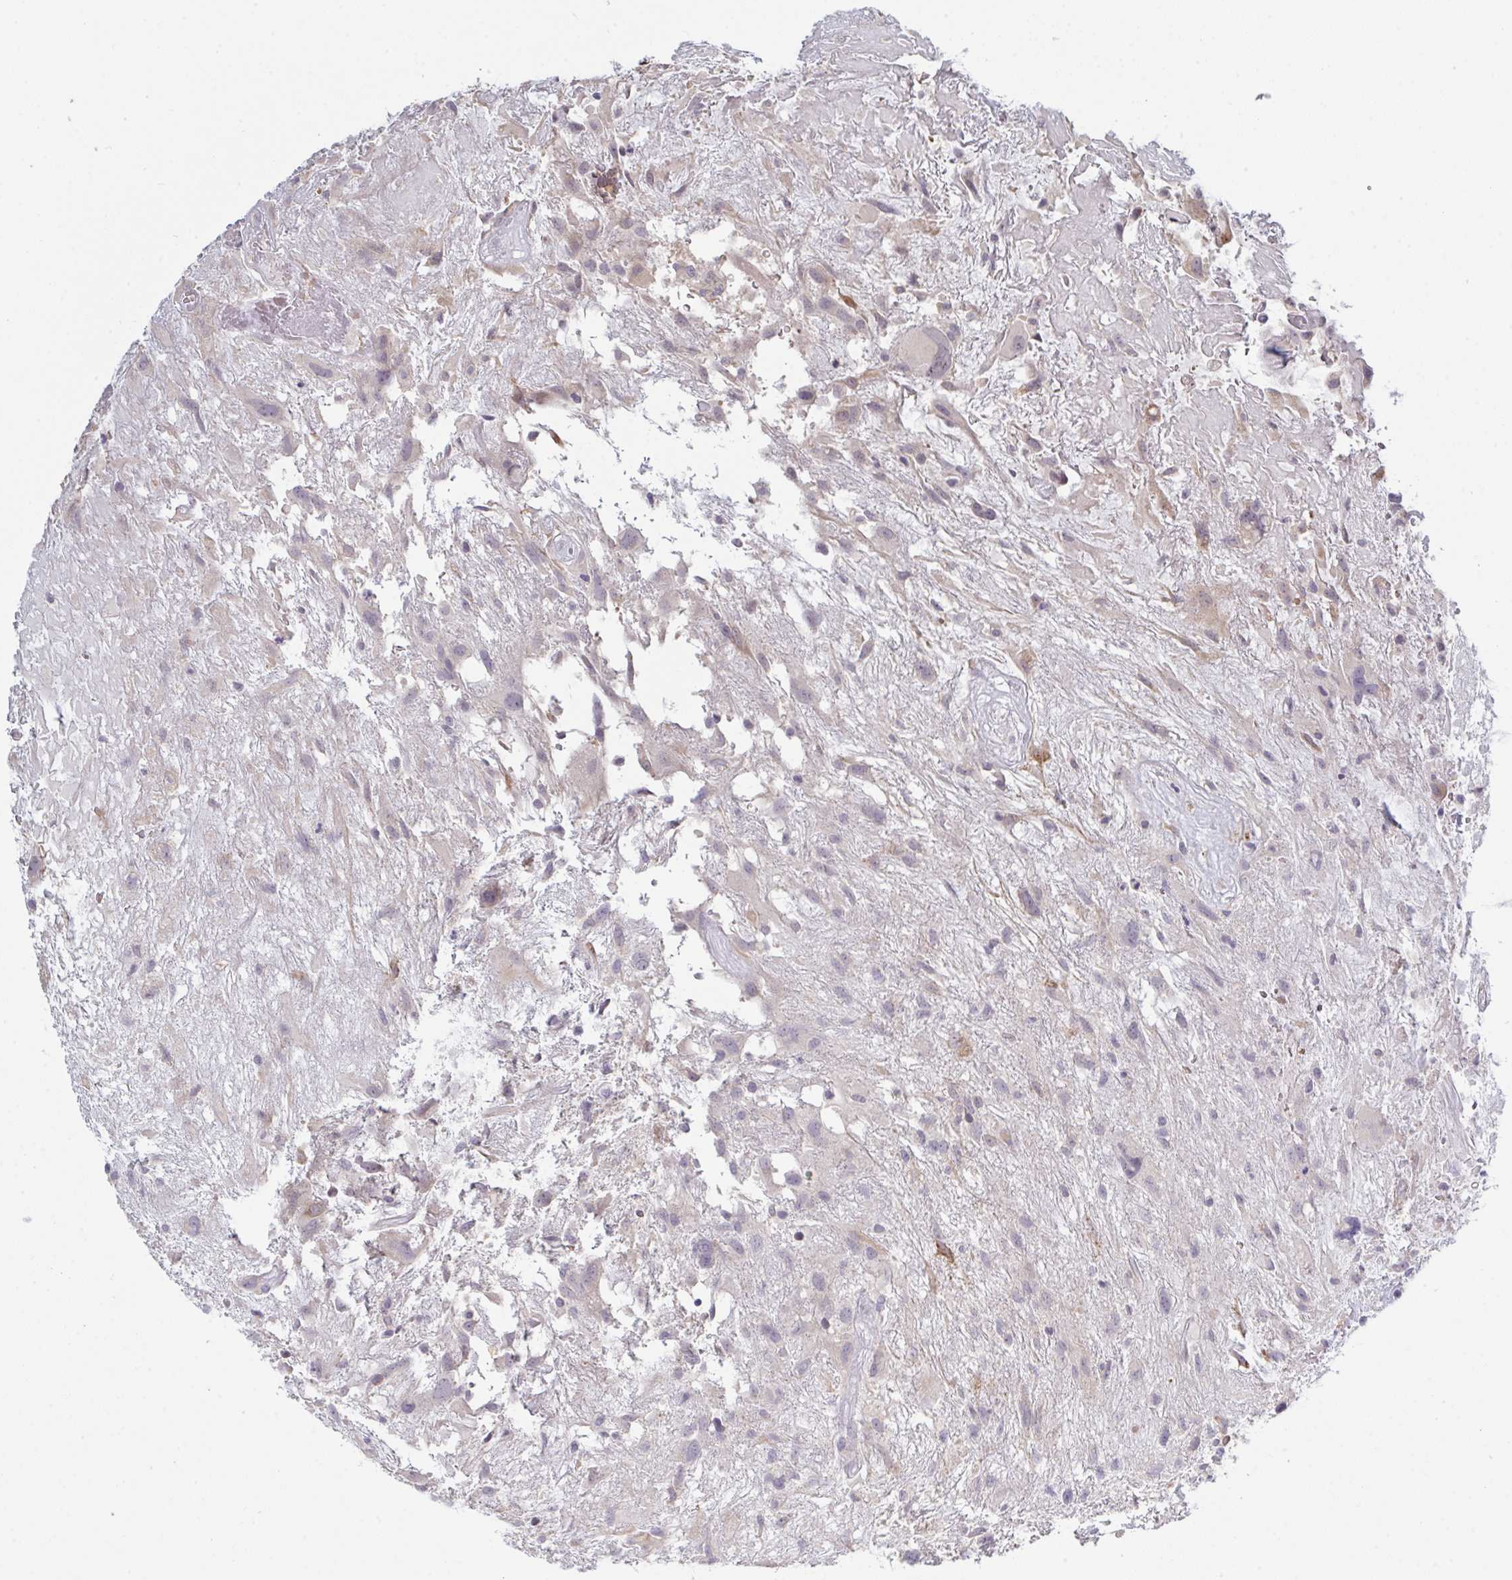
{"staining": {"intensity": "weak", "quantity": "<25%", "location": "cytoplasmic/membranous"}, "tissue": "glioma", "cell_type": "Tumor cells", "image_type": "cancer", "snomed": [{"axis": "morphology", "description": "Glioma, malignant, High grade"}, {"axis": "topography", "description": "Brain"}], "caption": "Immunohistochemistry (IHC) of high-grade glioma (malignant) displays no staining in tumor cells.", "gene": "ZNF784", "patient": {"sex": "male", "age": 46}}